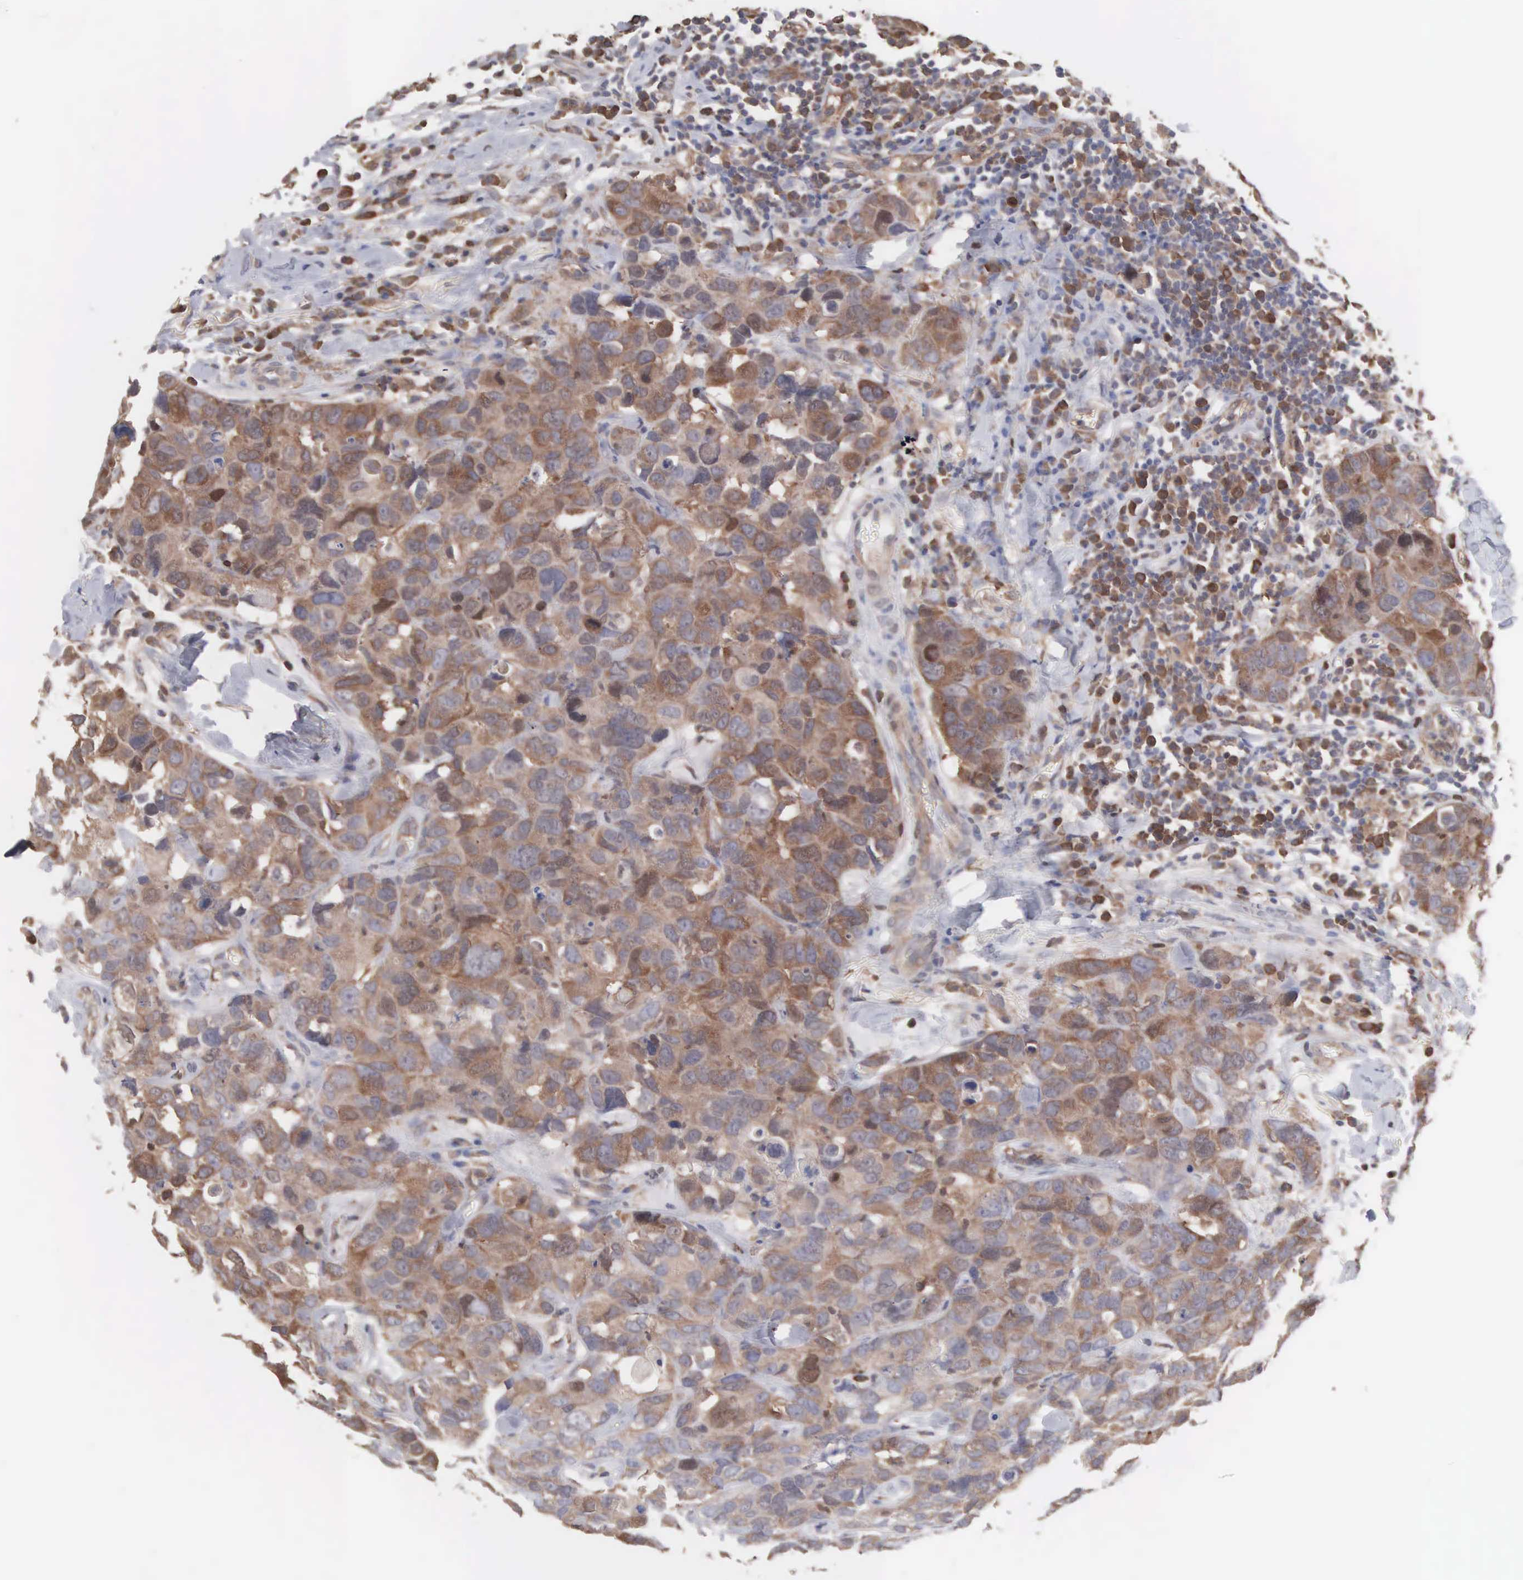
{"staining": {"intensity": "strong", "quantity": ">75%", "location": "cytoplasmic/membranous"}, "tissue": "breast cancer", "cell_type": "Tumor cells", "image_type": "cancer", "snomed": [{"axis": "morphology", "description": "Duct carcinoma"}, {"axis": "topography", "description": "Breast"}], "caption": "Strong cytoplasmic/membranous staining is seen in about >75% of tumor cells in invasive ductal carcinoma (breast).", "gene": "MTHFD1", "patient": {"sex": "female", "age": 91}}